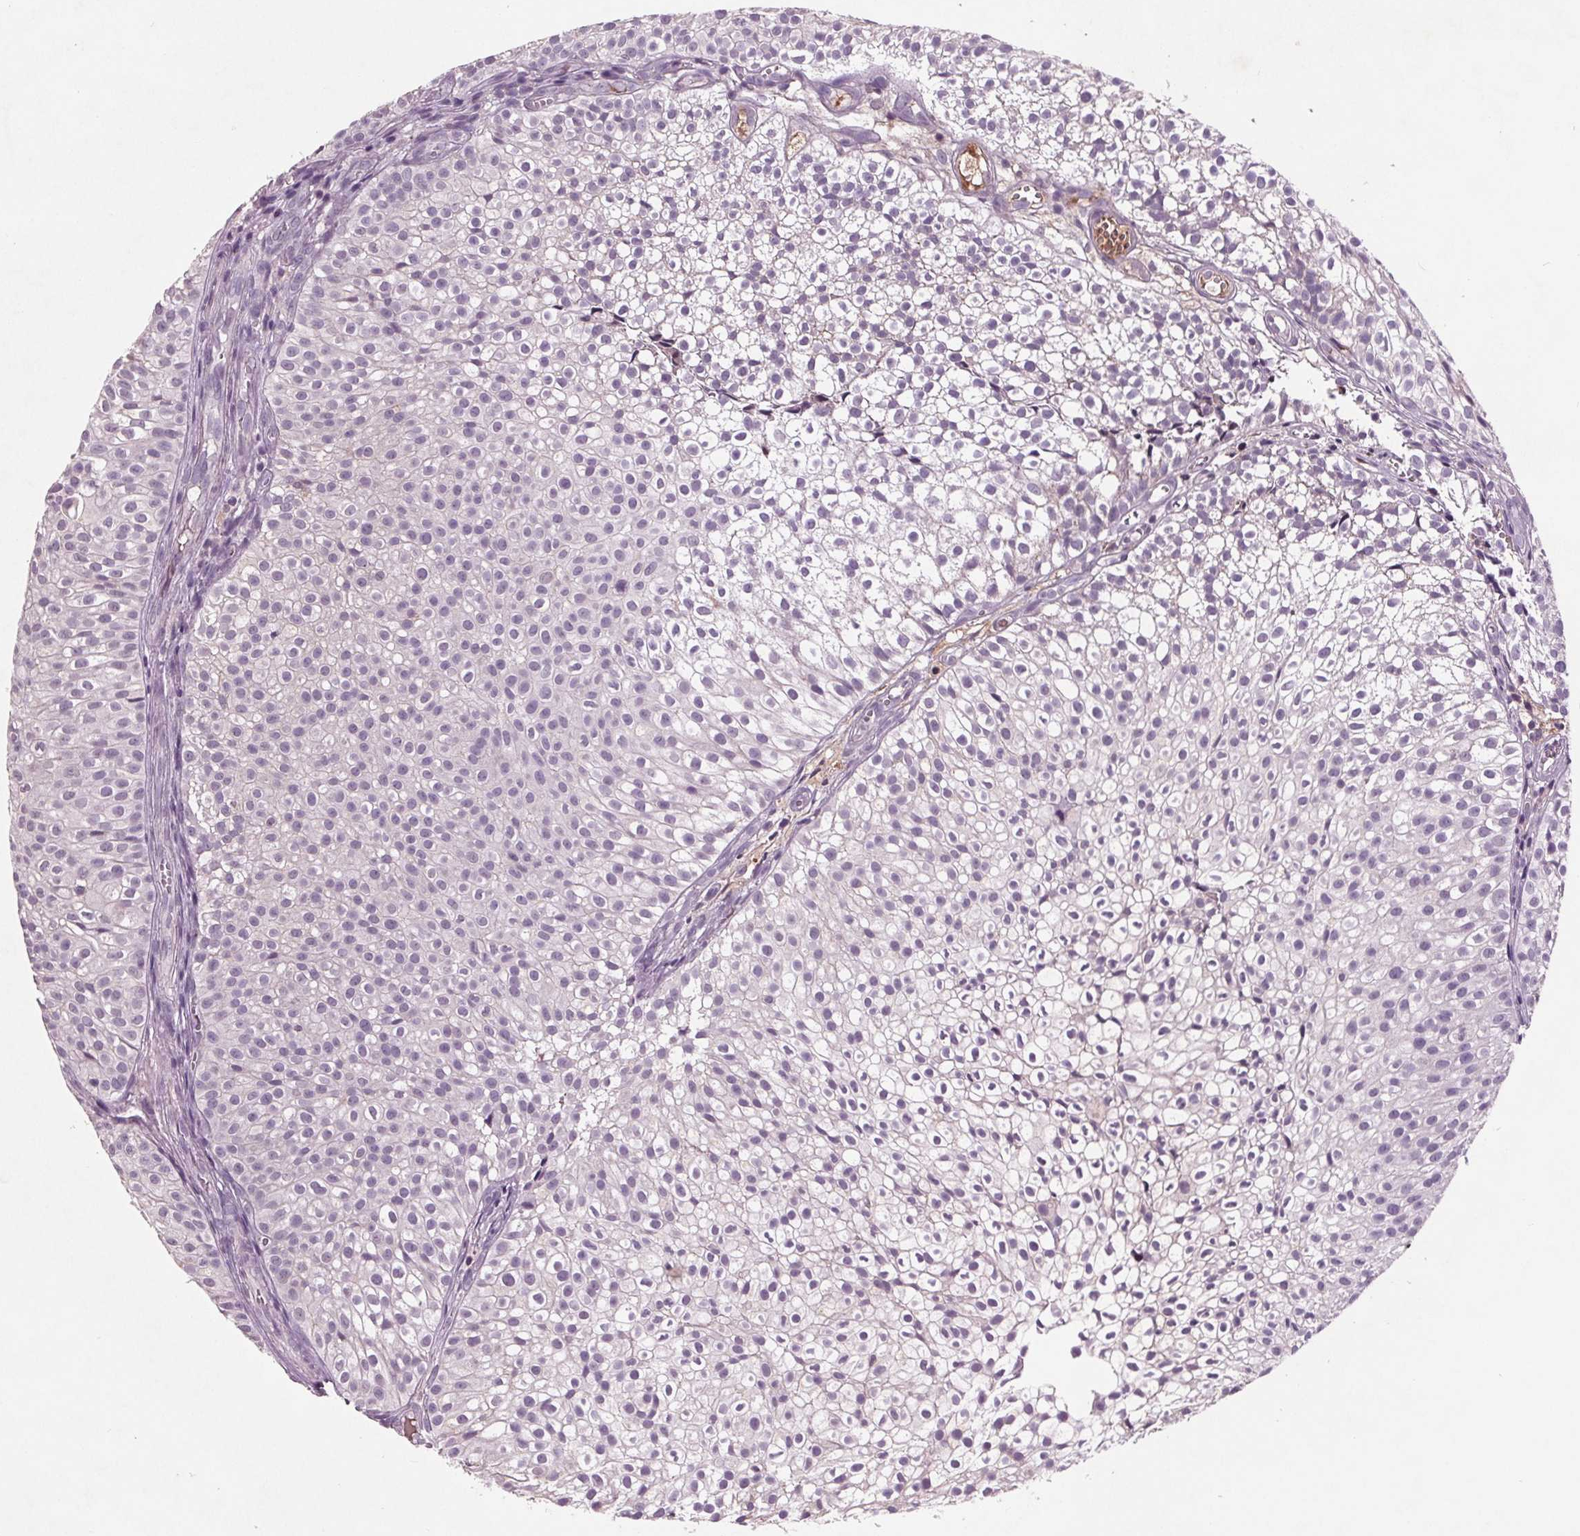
{"staining": {"intensity": "negative", "quantity": "none", "location": "none"}, "tissue": "urothelial cancer", "cell_type": "Tumor cells", "image_type": "cancer", "snomed": [{"axis": "morphology", "description": "Urothelial carcinoma, Low grade"}, {"axis": "topography", "description": "Urinary bladder"}], "caption": "Immunohistochemistry histopathology image of human urothelial cancer stained for a protein (brown), which exhibits no positivity in tumor cells.", "gene": "C6", "patient": {"sex": "male", "age": 70}}